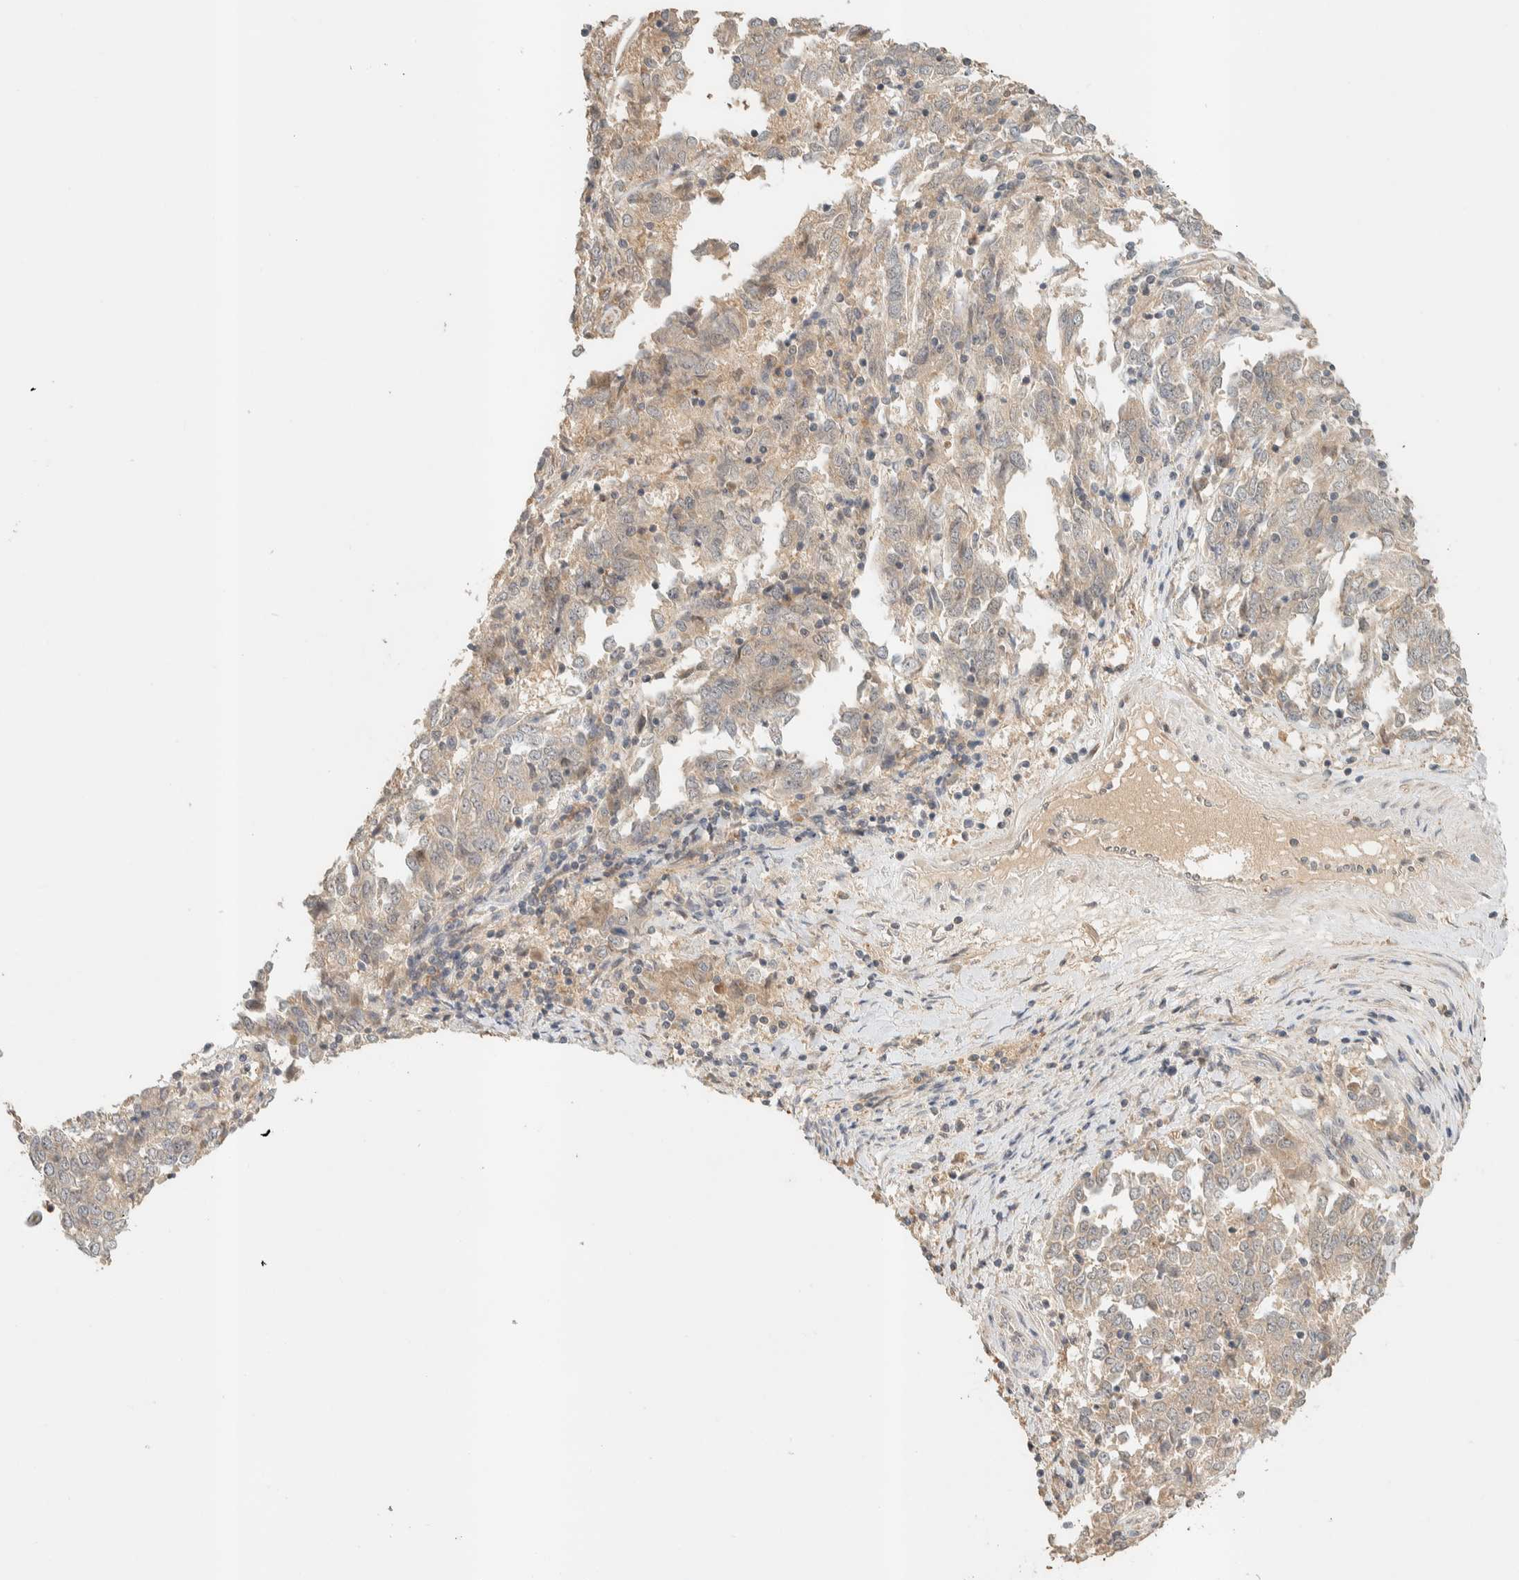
{"staining": {"intensity": "negative", "quantity": "none", "location": "none"}, "tissue": "endometrial cancer", "cell_type": "Tumor cells", "image_type": "cancer", "snomed": [{"axis": "morphology", "description": "Adenocarcinoma, NOS"}, {"axis": "topography", "description": "Endometrium"}], "caption": "Adenocarcinoma (endometrial) stained for a protein using immunohistochemistry reveals no staining tumor cells.", "gene": "ITPA", "patient": {"sex": "female", "age": 80}}